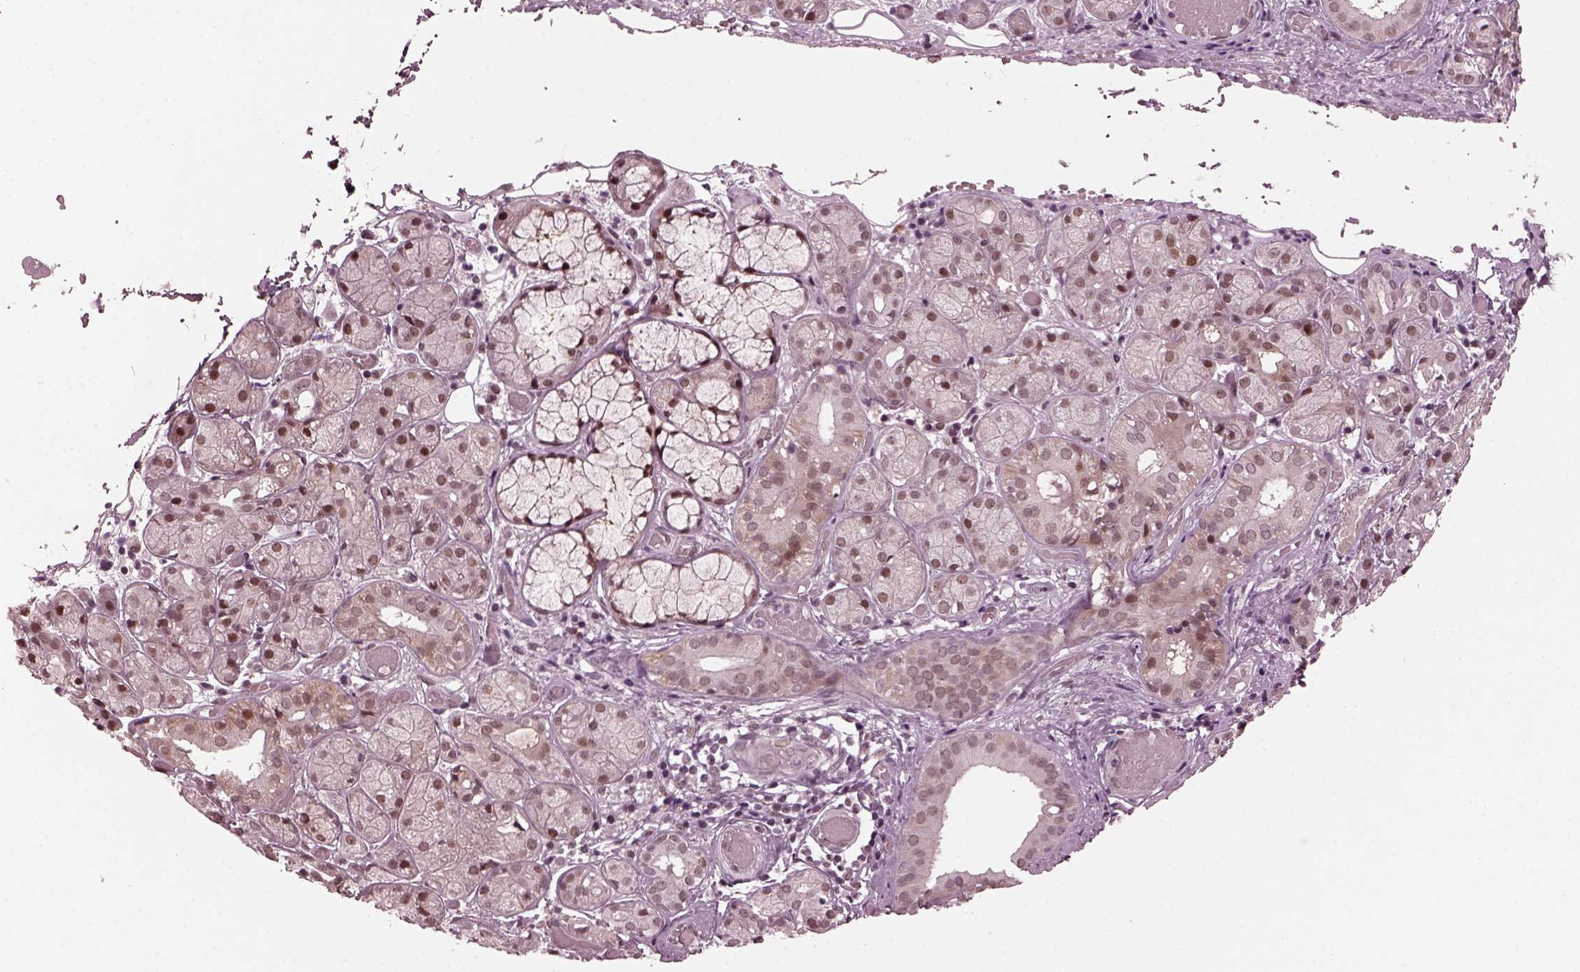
{"staining": {"intensity": "moderate", "quantity": "25%-75%", "location": "nuclear"}, "tissue": "salivary gland", "cell_type": "Glandular cells", "image_type": "normal", "snomed": [{"axis": "morphology", "description": "Normal tissue, NOS"}, {"axis": "topography", "description": "Salivary gland"}, {"axis": "topography", "description": "Peripheral nerve tissue"}], "caption": "Immunohistochemical staining of benign human salivary gland reveals medium levels of moderate nuclear expression in about 25%-75% of glandular cells.", "gene": "TRIB3", "patient": {"sex": "male", "age": 71}}